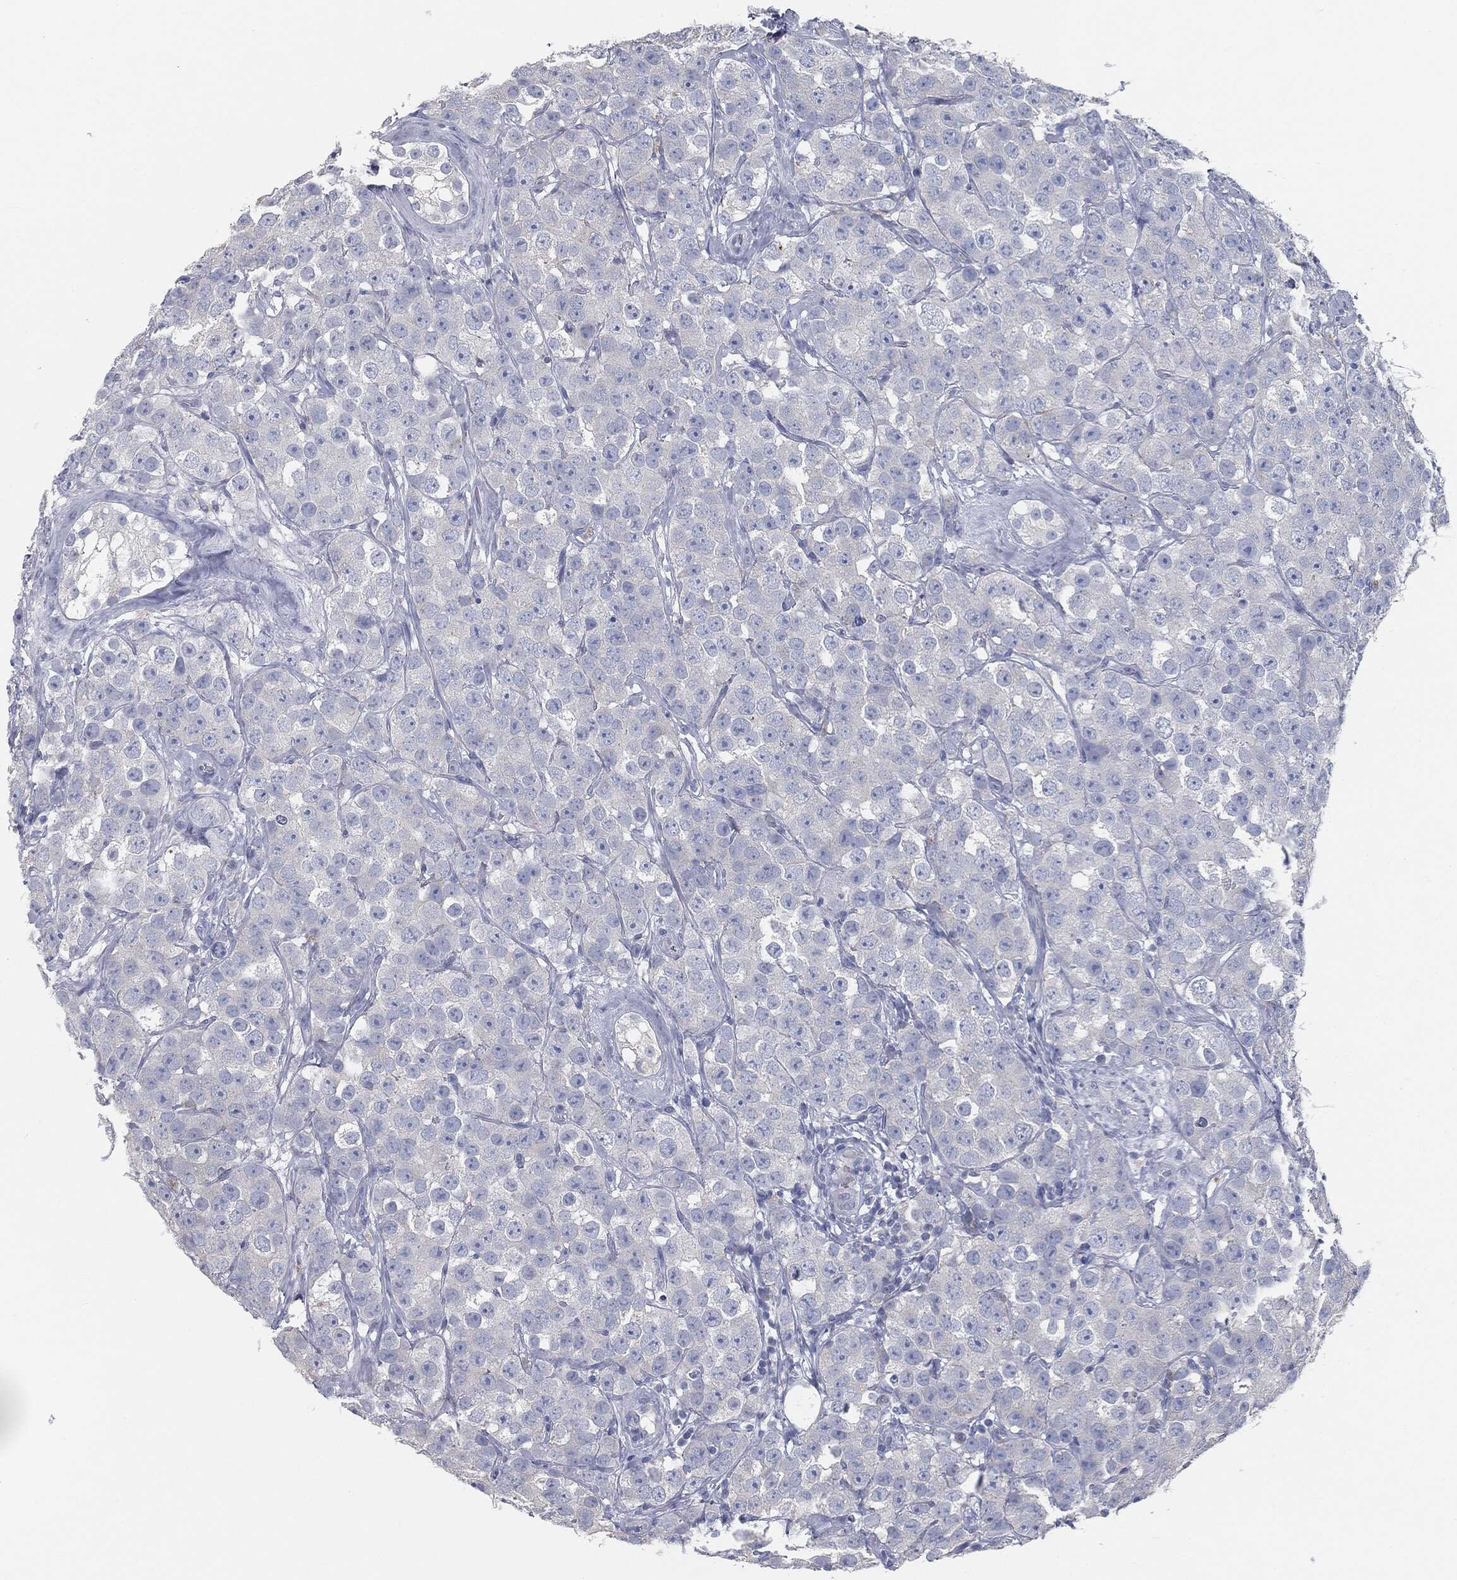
{"staining": {"intensity": "negative", "quantity": "none", "location": "none"}, "tissue": "testis cancer", "cell_type": "Tumor cells", "image_type": "cancer", "snomed": [{"axis": "morphology", "description": "Seminoma, NOS"}, {"axis": "topography", "description": "Testis"}], "caption": "IHC photomicrograph of human testis cancer stained for a protein (brown), which reveals no staining in tumor cells.", "gene": "CAV3", "patient": {"sex": "male", "age": 28}}